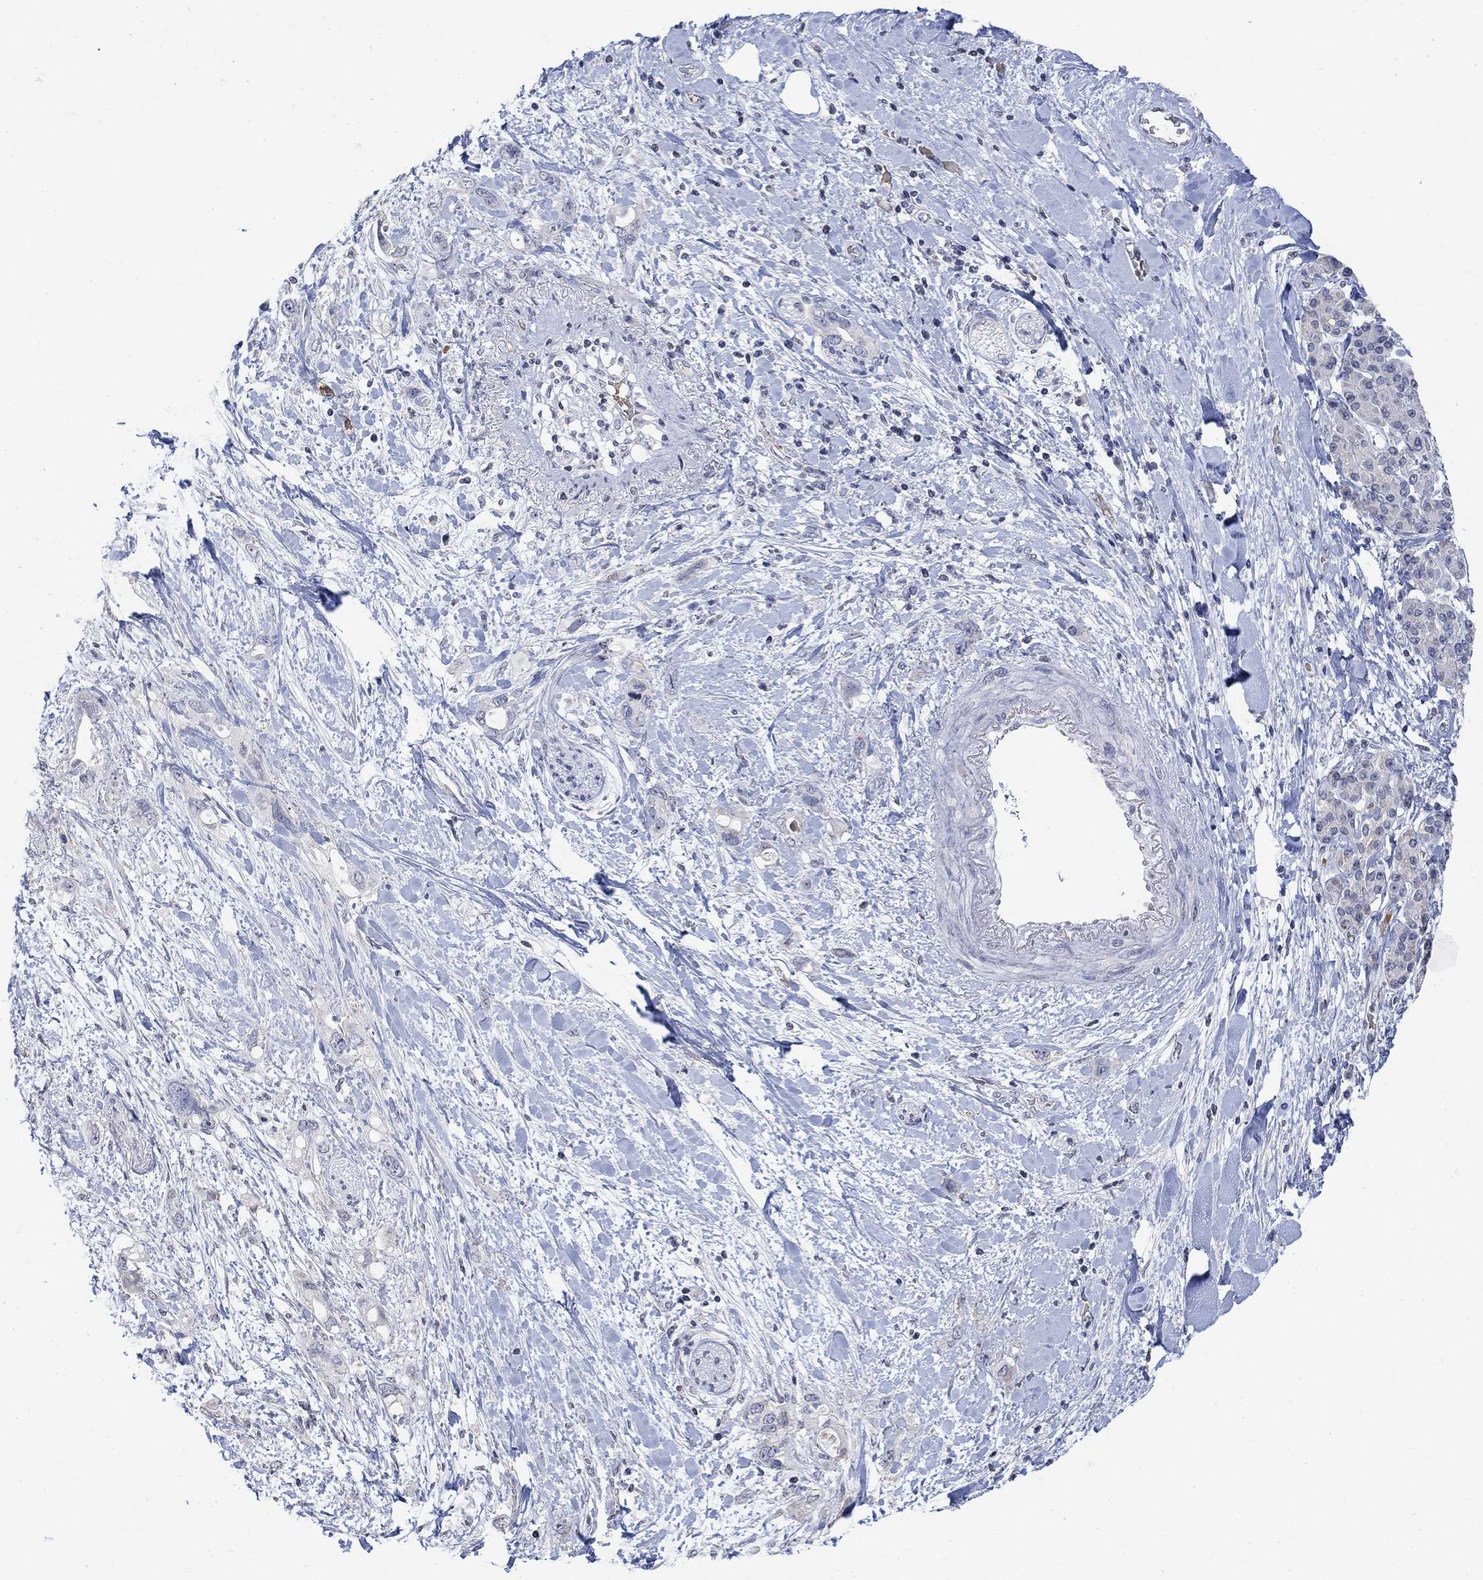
{"staining": {"intensity": "negative", "quantity": "none", "location": "none"}, "tissue": "pancreatic cancer", "cell_type": "Tumor cells", "image_type": "cancer", "snomed": [{"axis": "morphology", "description": "Adenocarcinoma, NOS"}, {"axis": "topography", "description": "Pancreas"}], "caption": "A high-resolution photomicrograph shows immunohistochemistry (IHC) staining of adenocarcinoma (pancreatic), which shows no significant expression in tumor cells.", "gene": "TMEM255A", "patient": {"sex": "female", "age": 56}}